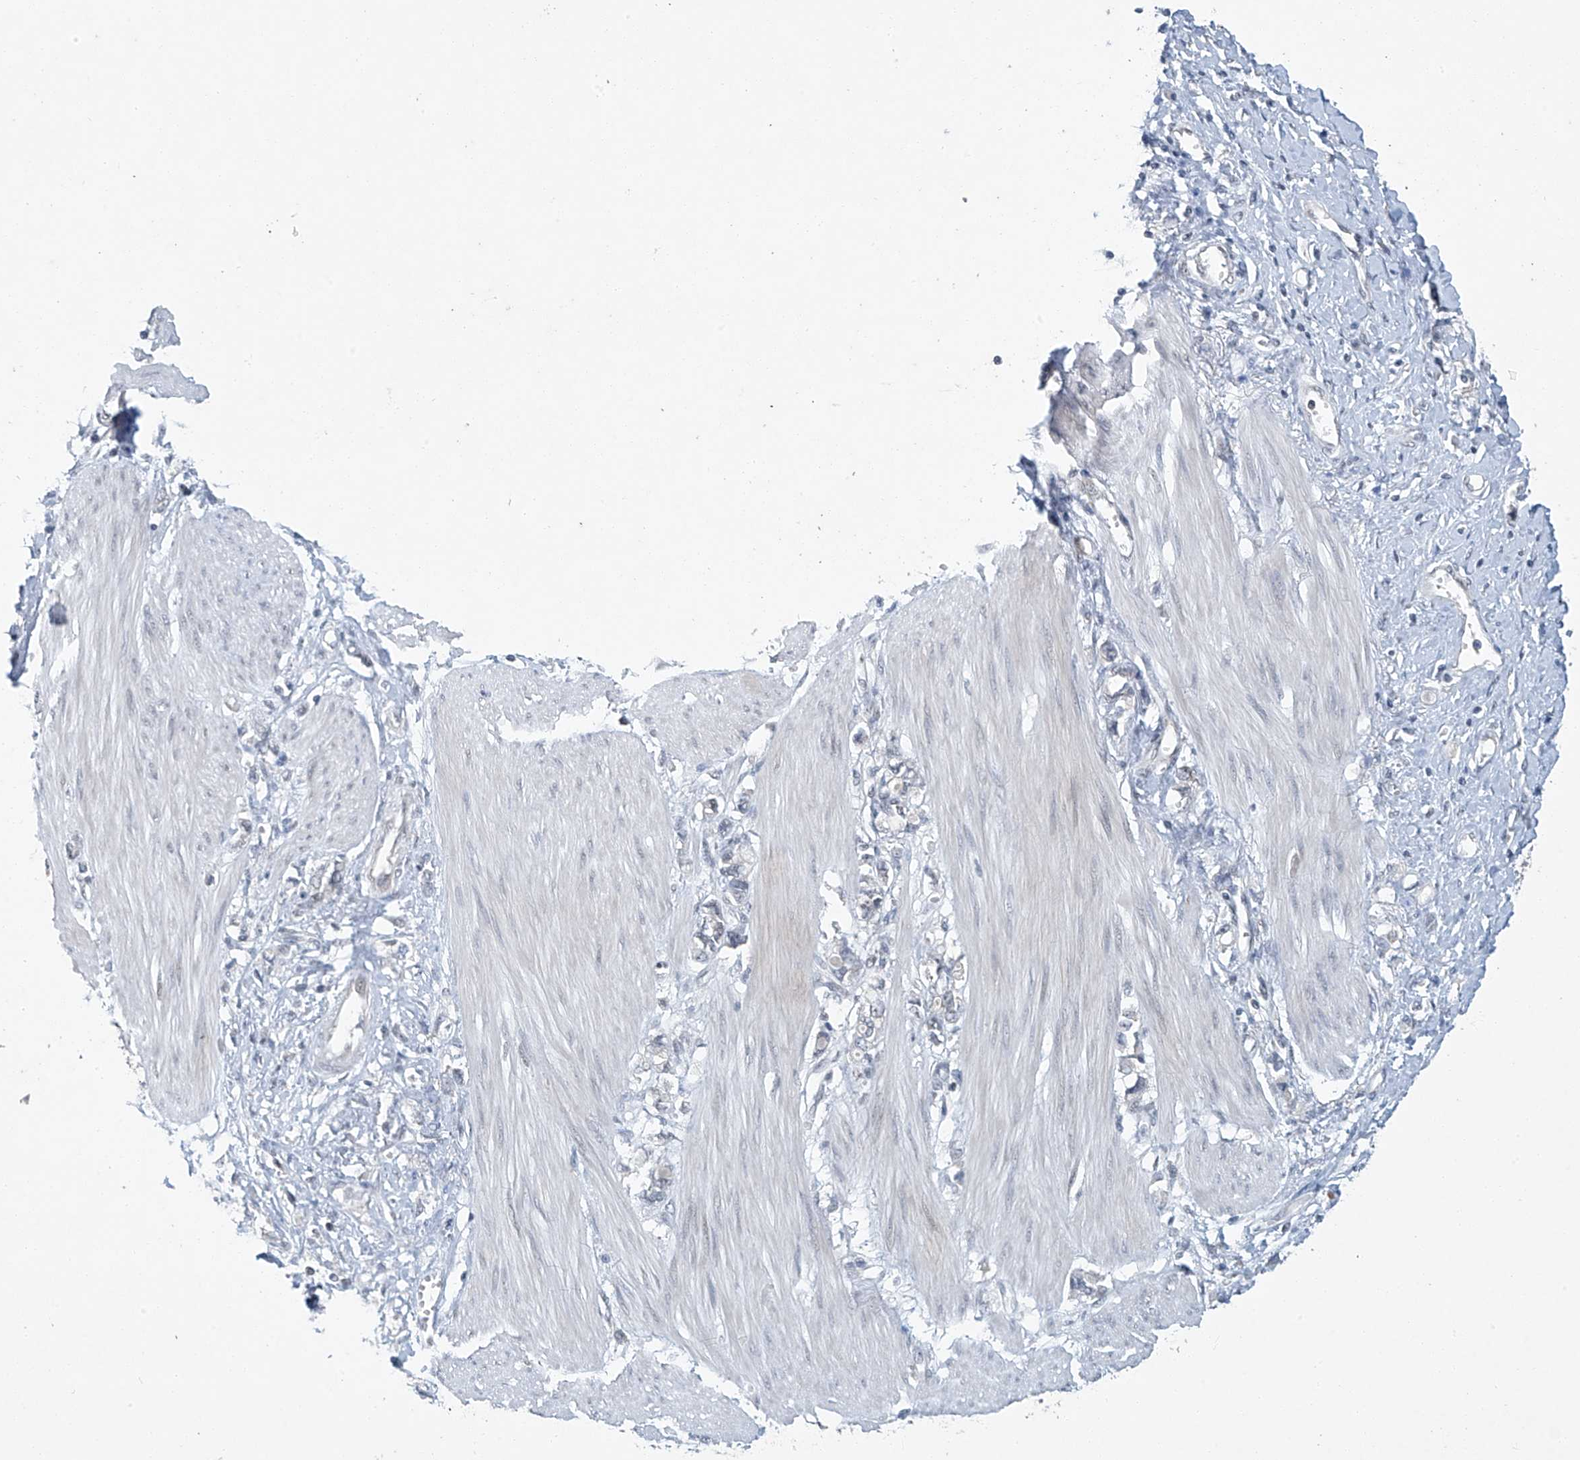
{"staining": {"intensity": "negative", "quantity": "none", "location": "none"}, "tissue": "stomach cancer", "cell_type": "Tumor cells", "image_type": "cancer", "snomed": [{"axis": "morphology", "description": "Adenocarcinoma, NOS"}, {"axis": "topography", "description": "Stomach"}], "caption": "High power microscopy photomicrograph of an immunohistochemistry (IHC) histopathology image of adenocarcinoma (stomach), revealing no significant positivity in tumor cells. (Brightfield microscopy of DAB immunohistochemistry (IHC) at high magnification).", "gene": "TAF8", "patient": {"sex": "female", "age": 76}}